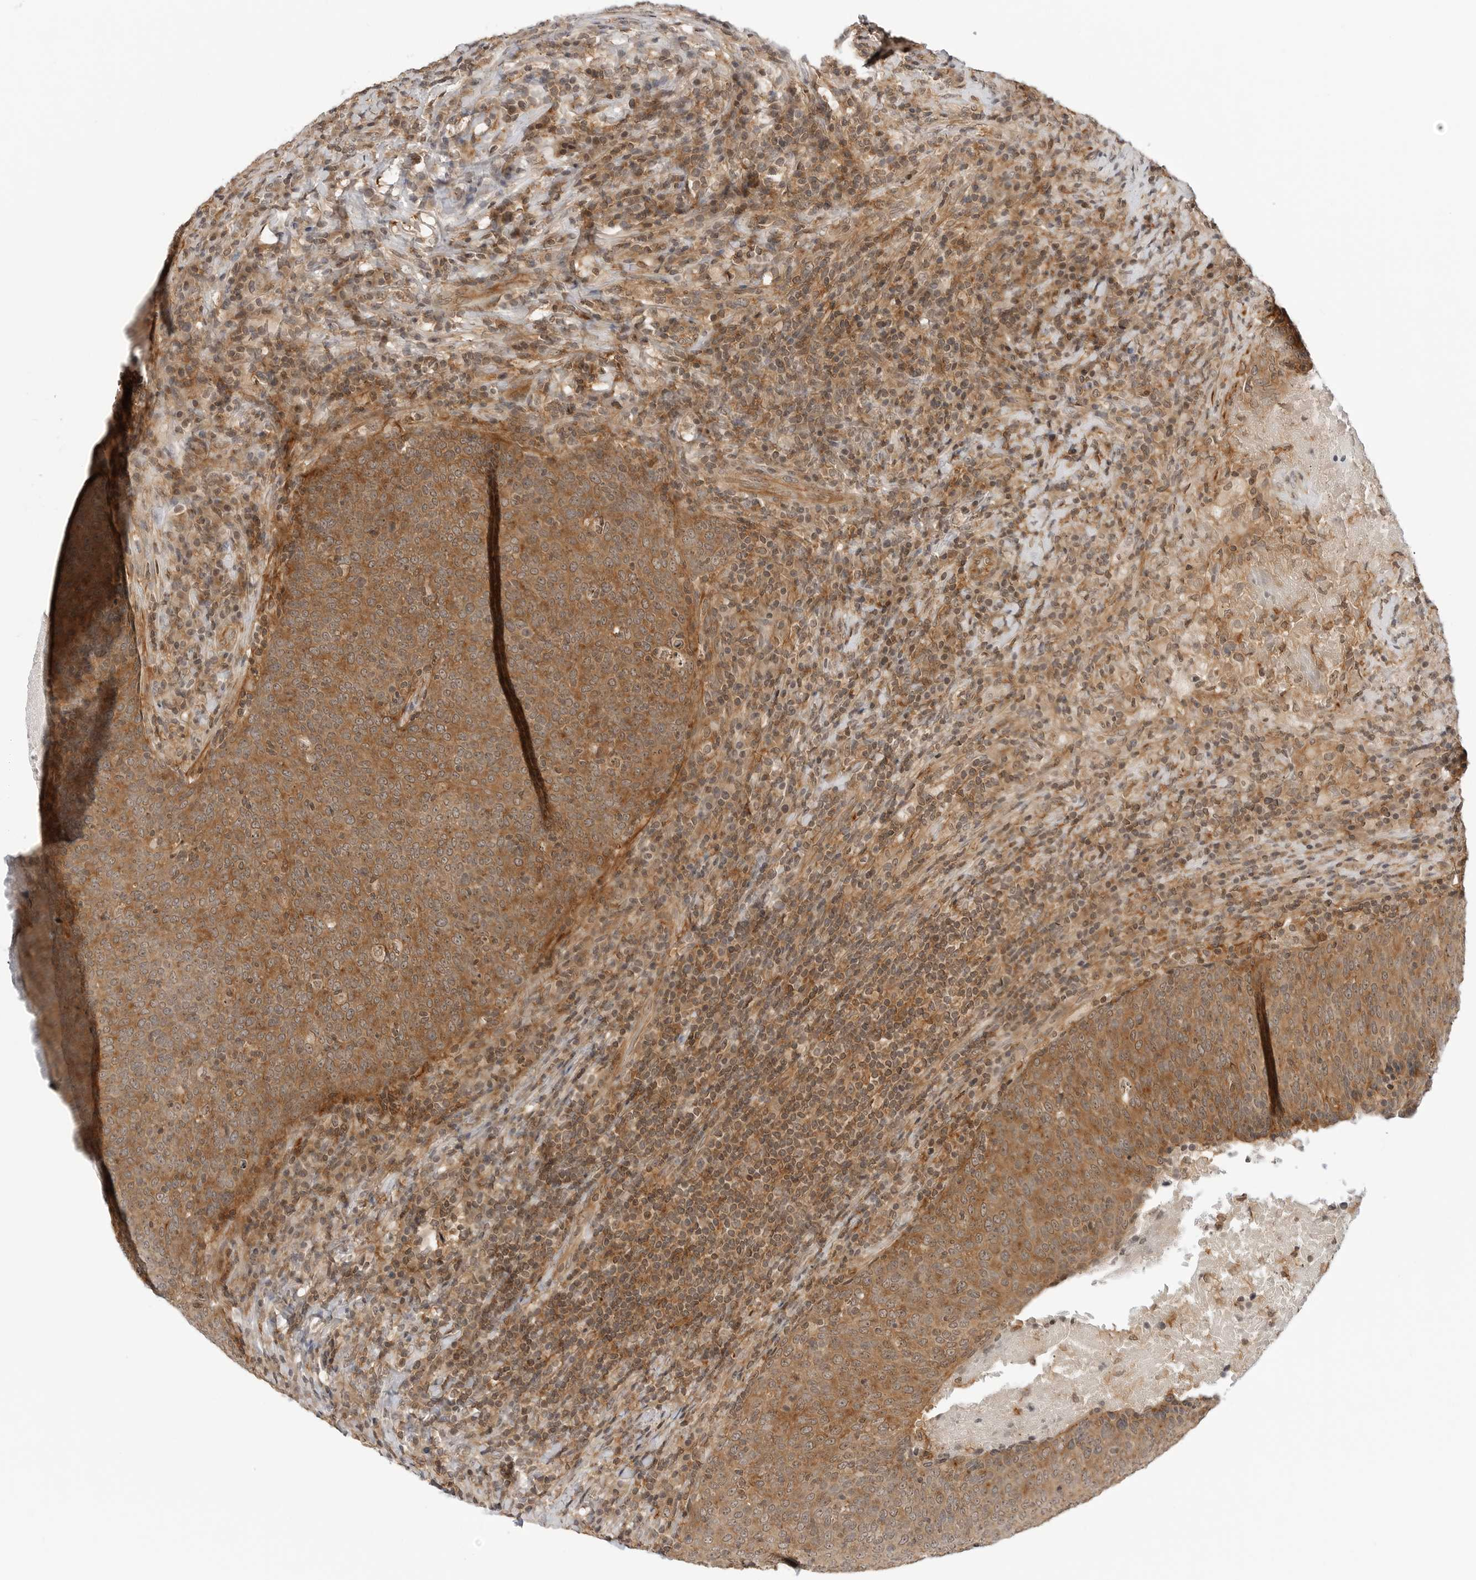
{"staining": {"intensity": "moderate", "quantity": ">75%", "location": "cytoplasmic/membranous,nuclear"}, "tissue": "head and neck cancer", "cell_type": "Tumor cells", "image_type": "cancer", "snomed": [{"axis": "morphology", "description": "Squamous cell carcinoma, NOS"}, {"axis": "morphology", "description": "Squamous cell carcinoma, metastatic, NOS"}, {"axis": "topography", "description": "Lymph node"}, {"axis": "topography", "description": "Head-Neck"}], "caption": "Head and neck metastatic squamous cell carcinoma stained with DAB (3,3'-diaminobenzidine) IHC reveals medium levels of moderate cytoplasmic/membranous and nuclear staining in approximately >75% of tumor cells.", "gene": "MAP2K5", "patient": {"sex": "male", "age": 62}}